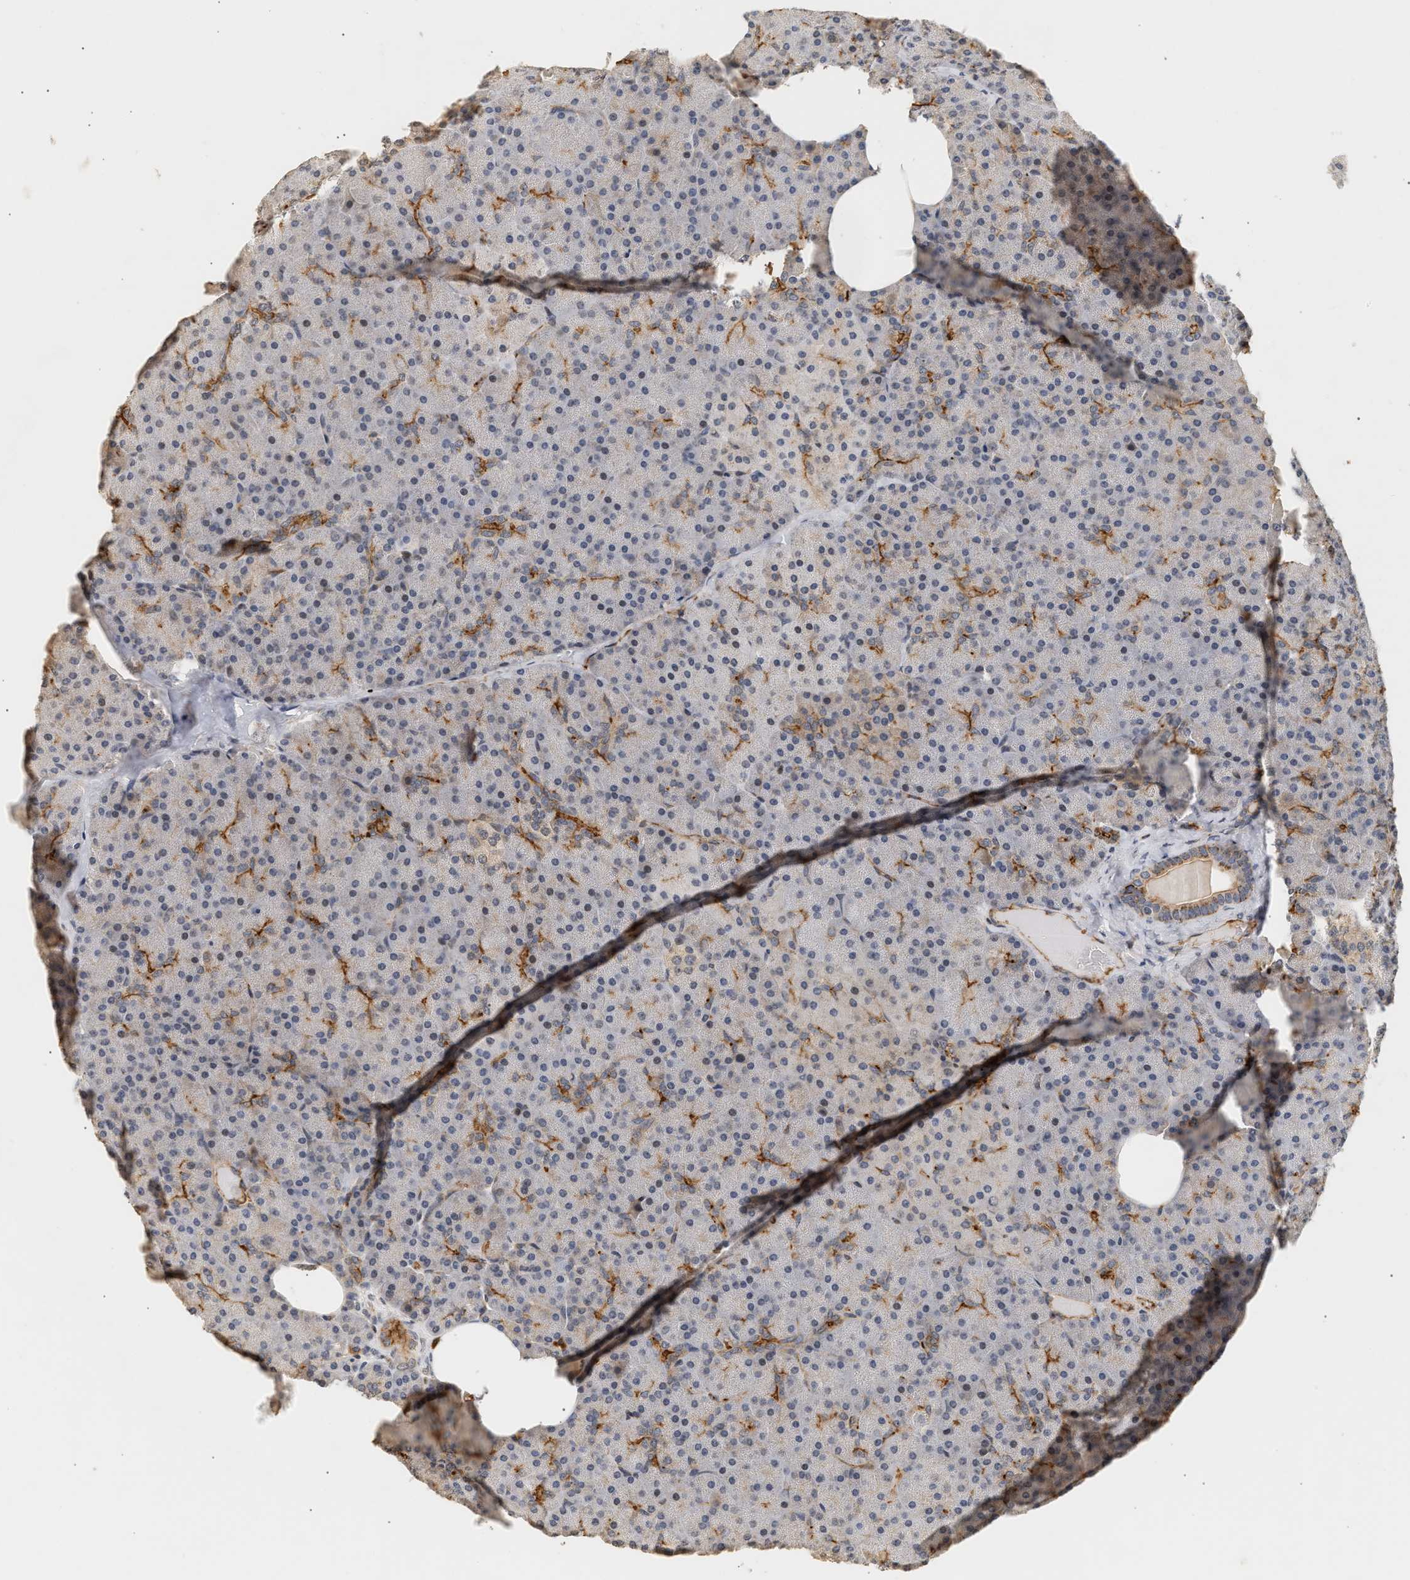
{"staining": {"intensity": "moderate", "quantity": "<25%", "location": "cytoplasmic/membranous"}, "tissue": "pancreas", "cell_type": "Exocrine glandular cells", "image_type": "normal", "snomed": [{"axis": "morphology", "description": "Normal tissue, NOS"}, {"axis": "topography", "description": "Pancreas"}], "caption": "Immunohistochemical staining of benign human pancreas demonstrates low levels of moderate cytoplasmic/membranous staining in about <25% of exocrine glandular cells.", "gene": "PLXND1", "patient": {"sex": "female", "age": 35}}